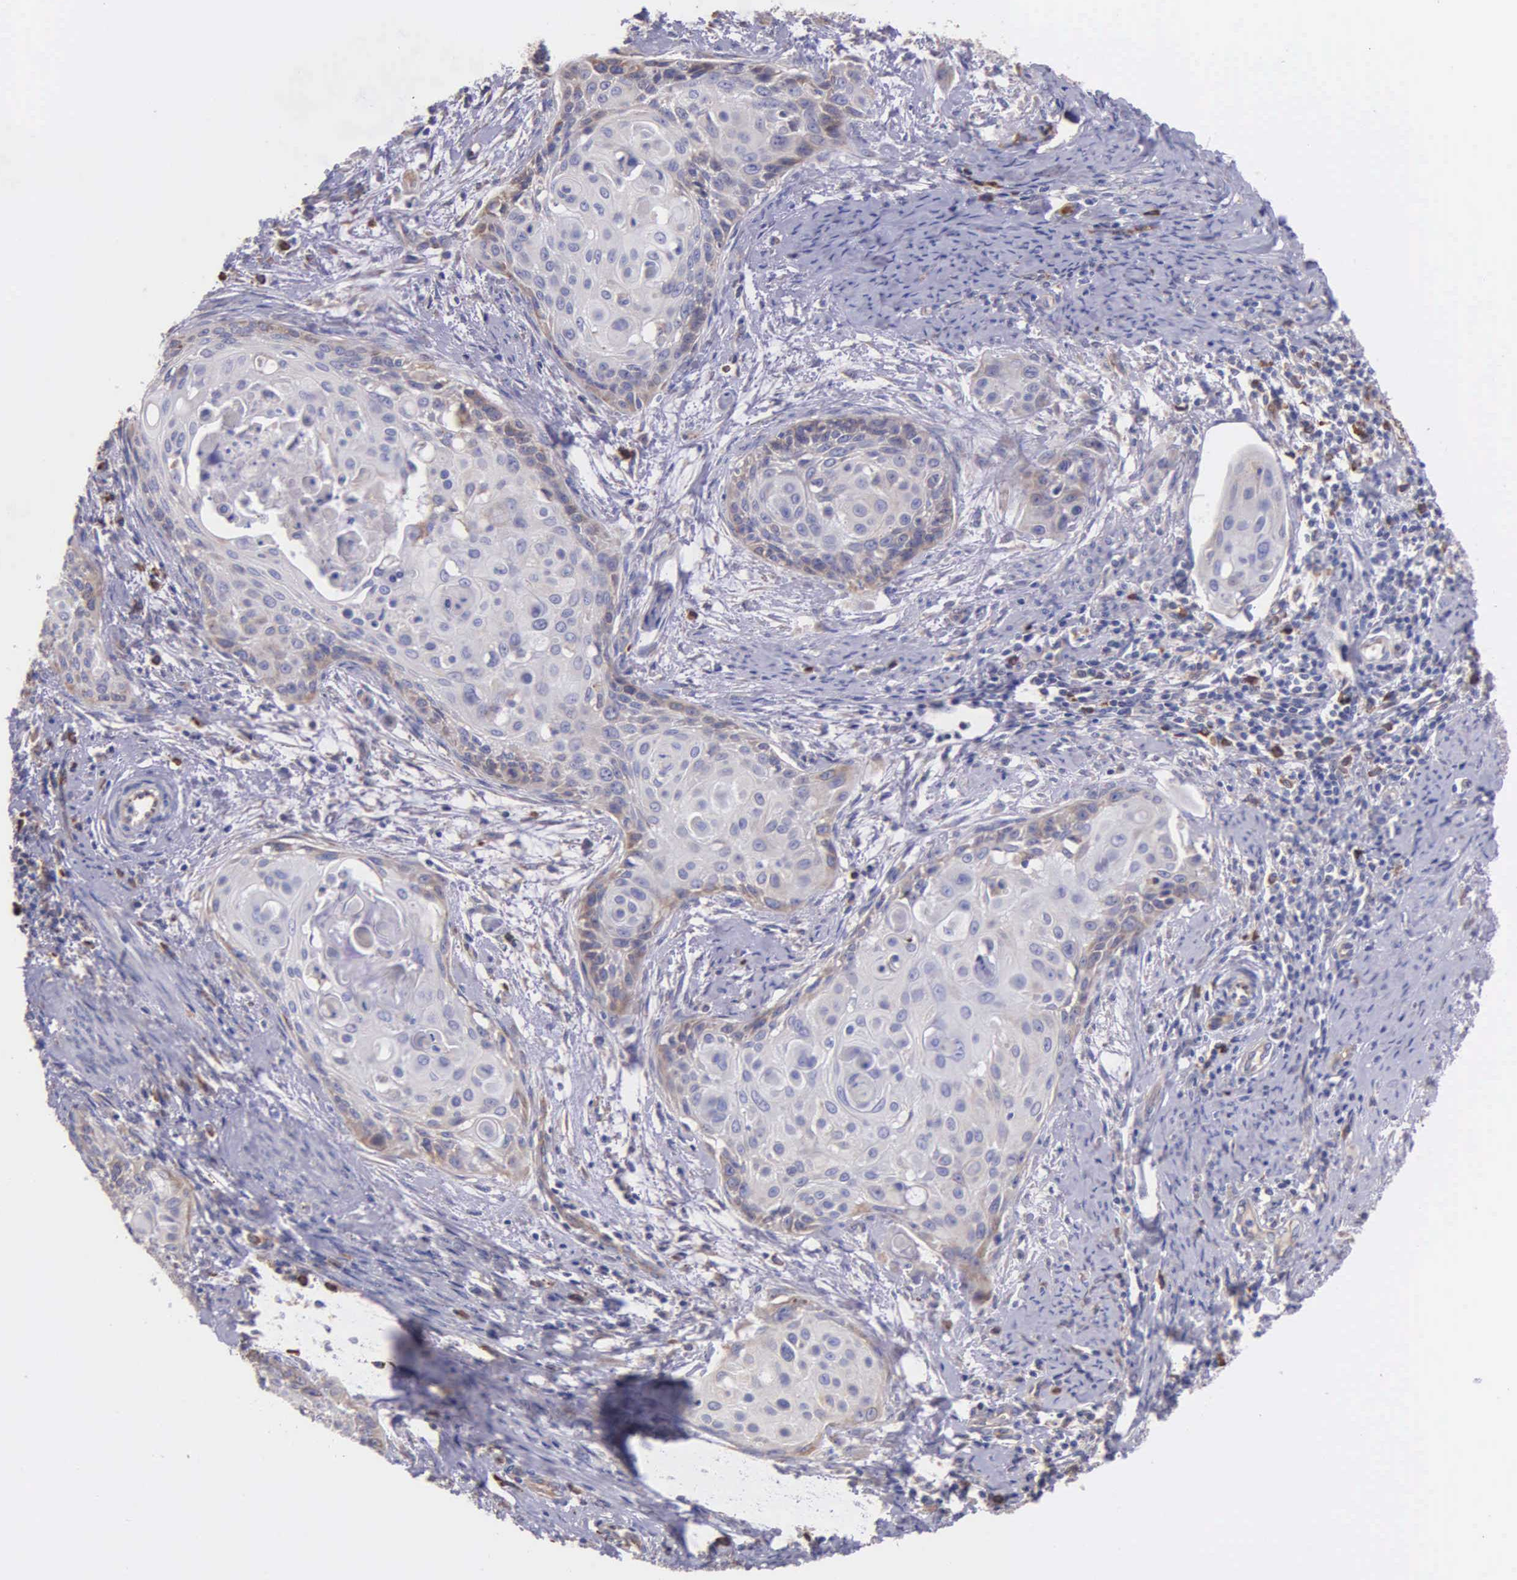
{"staining": {"intensity": "weak", "quantity": "<25%", "location": "cytoplasmic/membranous"}, "tissue": "cervical cancer", "cell_type": "Tumor cells", "image_type": "cancer", "snomed": [{"axis": "morphology", "description": "Squamous cell carcinoma, NOS"}, {"axis": "topography", "description": "Cervix"}], "caption": "High power microscopy micrograph of an immunohistochemistry photomicrograph of cervical cancer, revealing no significant expression in tumor cells.", "gene": "ZC3H12B", "patient": {"sex": "female", "age": 33}}